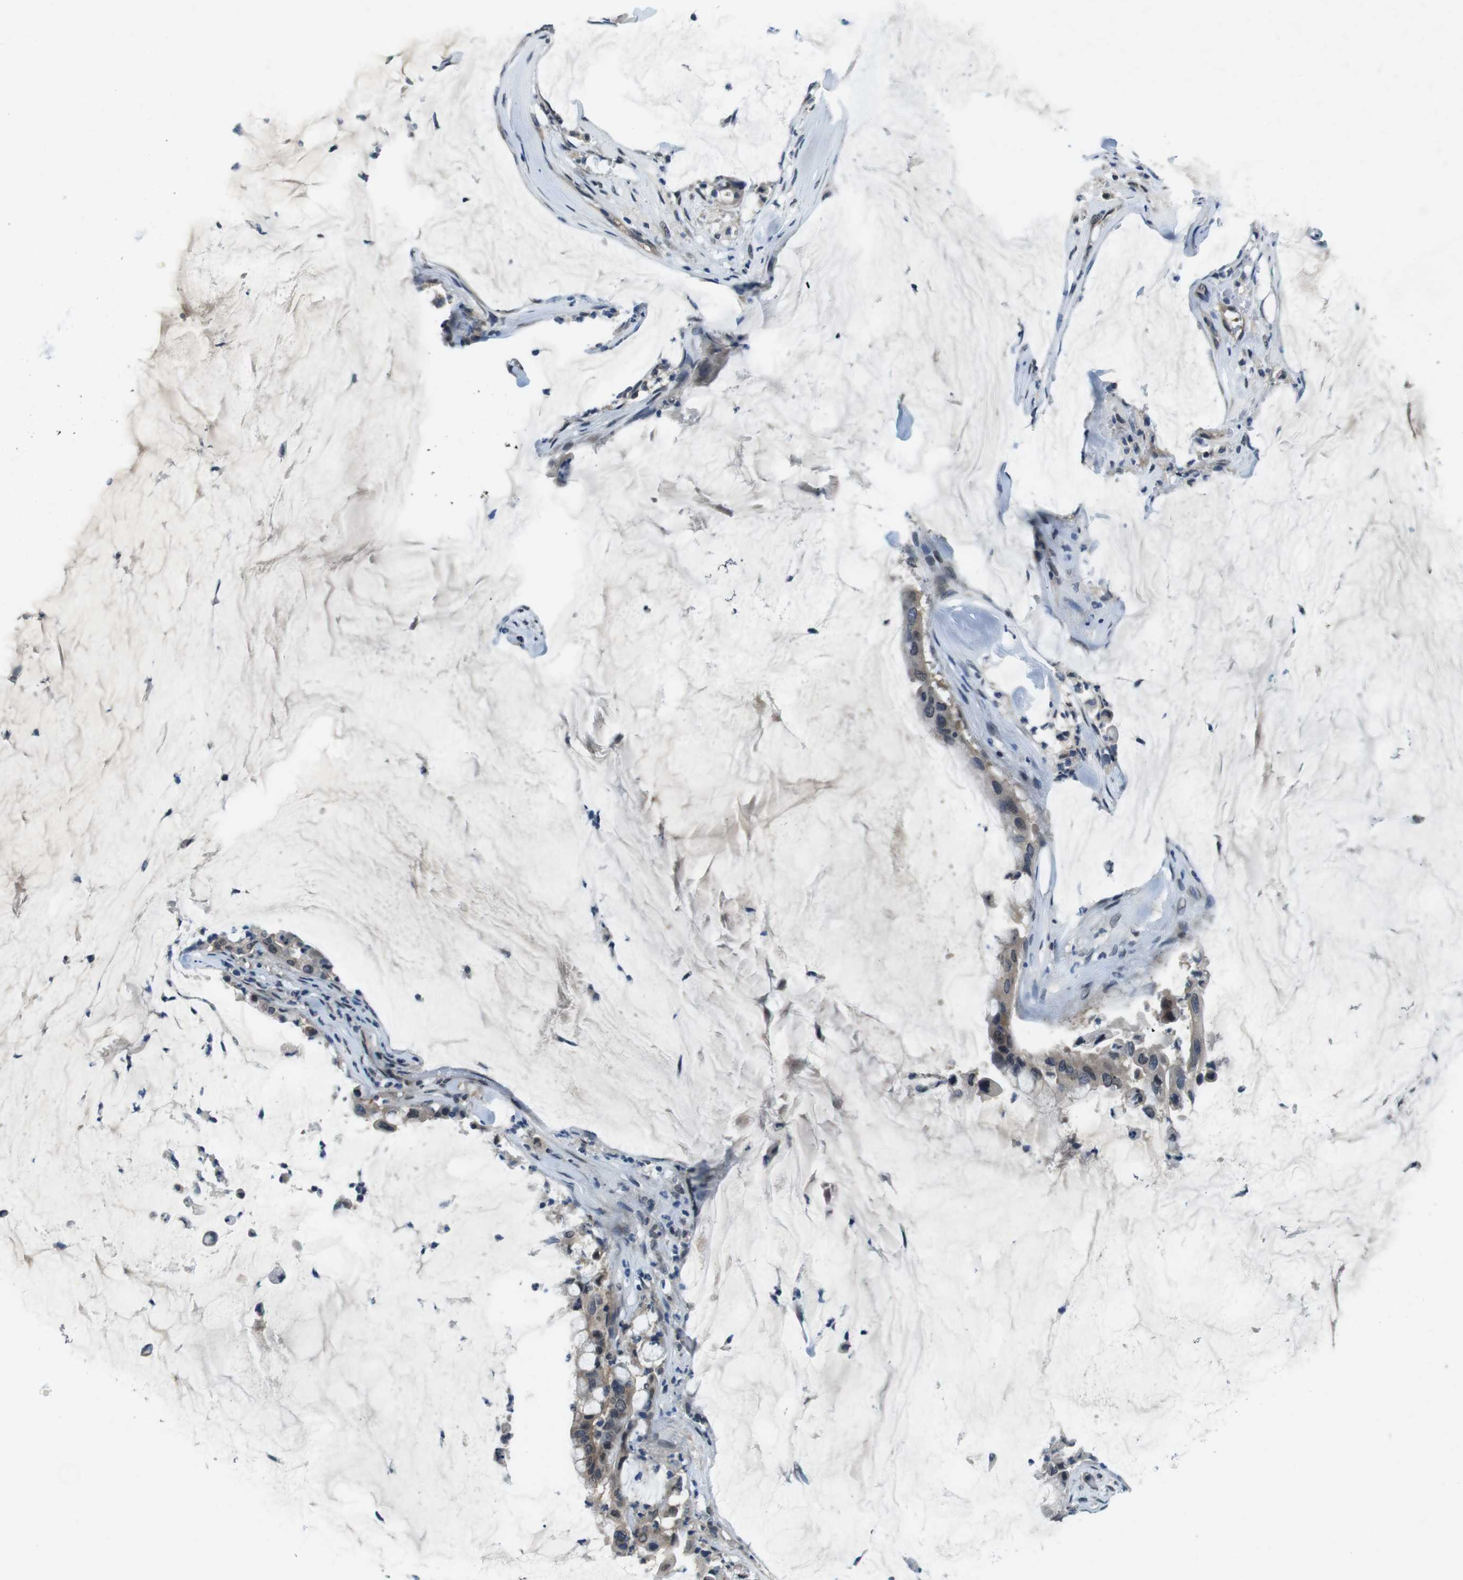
{"staining": {"intensity": "weak", "quantity": "25%-75%", "location": "cytoplasmic/membranous,nuclear"}, "tissue": "pancreatic cancer", "cell_type": "Tumor cells", "image_type": "cancer", "snomed": [{"axis": "morphology", "description": "Adenocarcinoma, NOS"}, {"axis": "topography", "description": "Pancreas"}], "caption": "Immunohistochemistry (IHC) micrograph of neoplastic tissue: human pancreatic cancer (adenocarcinoma) stained using immunohistochemistry demonstrates low levels of weak protein expression localized specifically in the cytoplasmic/membranous and nuclear of tumor cells, appearing as a cytoplasmic/membranous and nuclear brown color.", "gene": "CD163L1", "patient": {"sex": "male", "age": 41}}